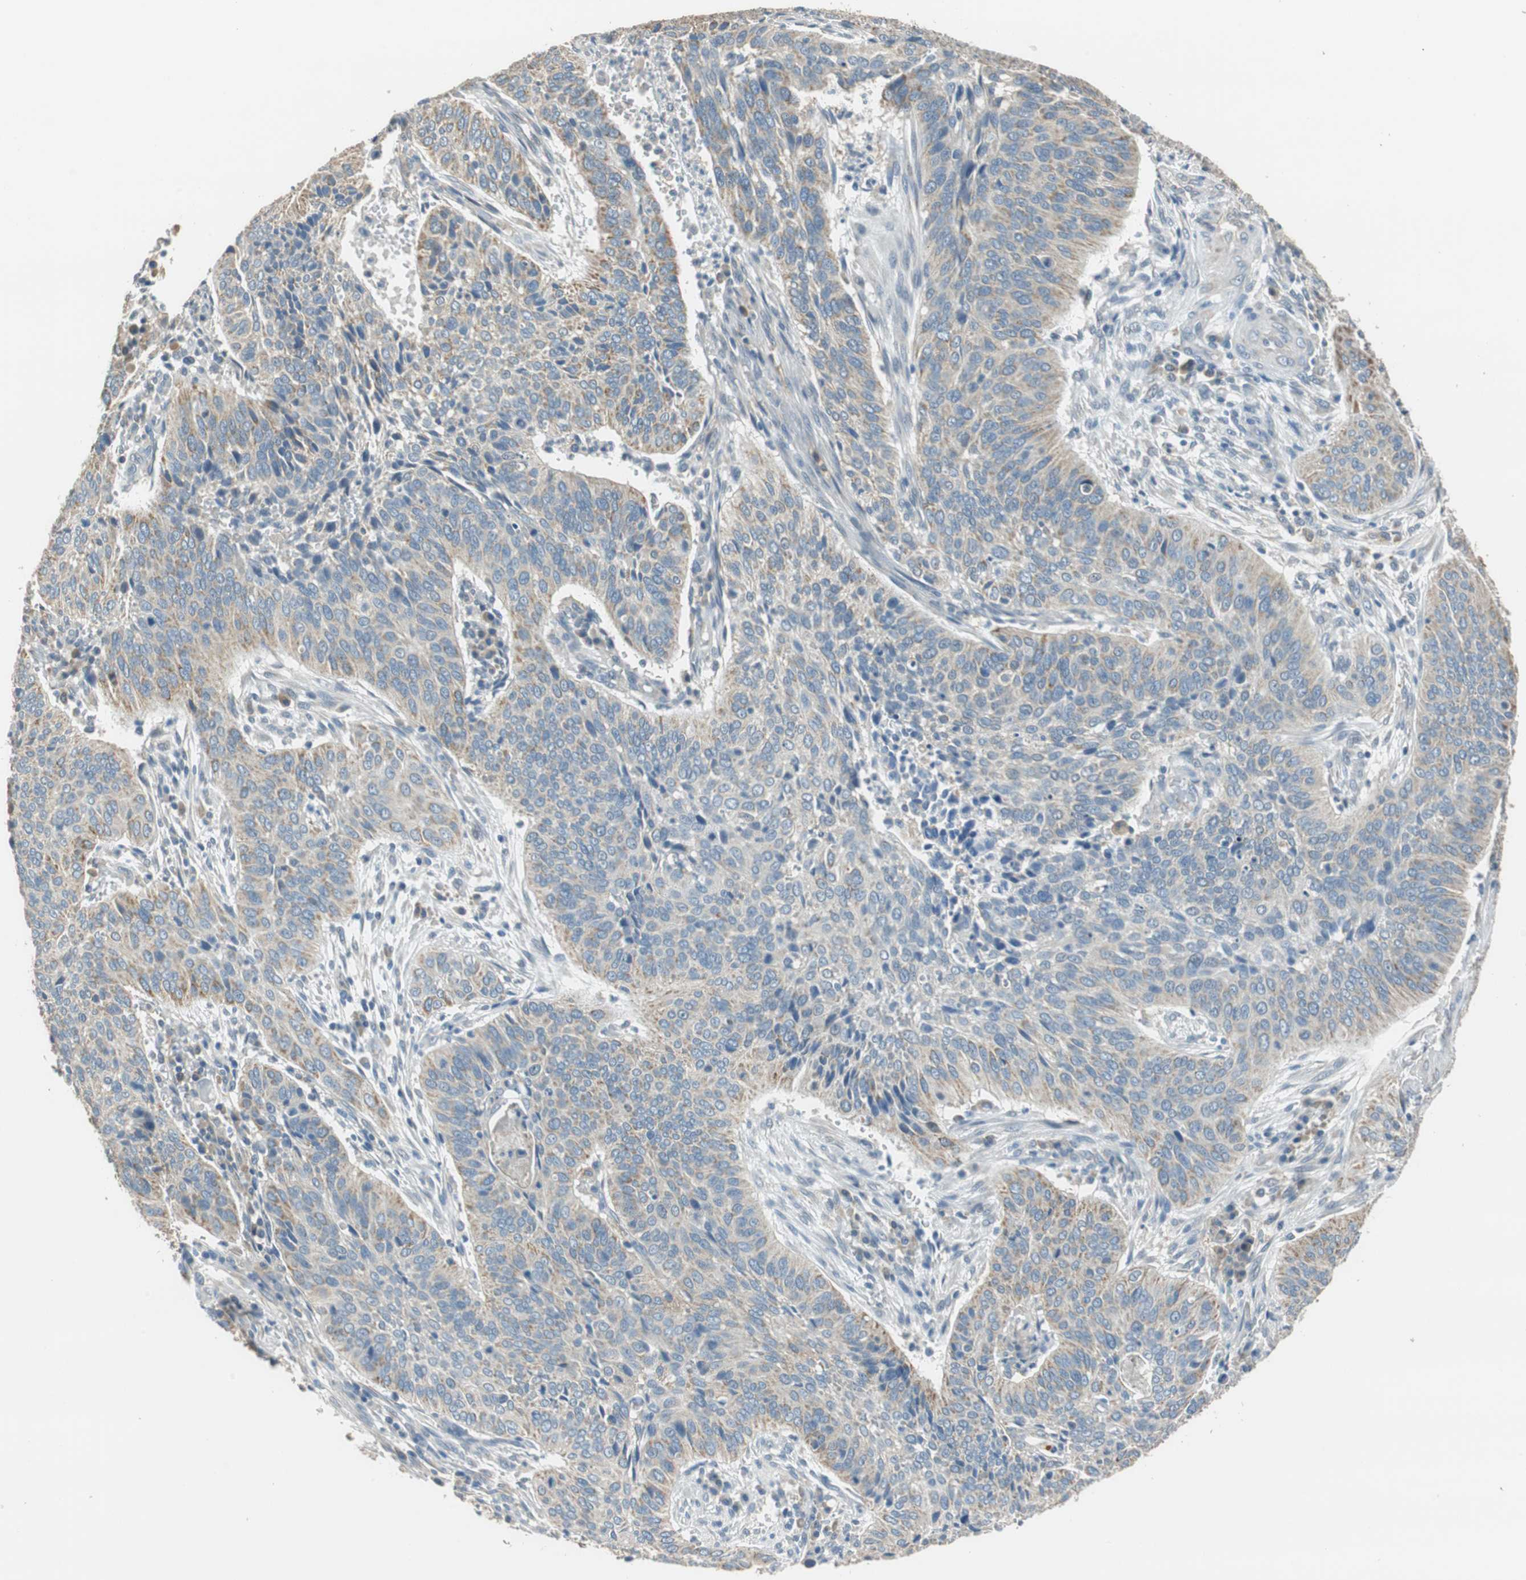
{"staining": {"intensity": "moderate", "quantity": "25%-75%", "location": "cytoplasmic/membranous"}, "tissue": "cervical cancer", "cell_type": "Tumor cells", "image_type": "cancer", "snomed": [{"axis": "morphology", "description": "Squamous cell carcinoma, NOS"}, {"axis": "topography", "description": "Cervix"}], "caption": "Protein staining exhibits moderate cytoplasmic/membranous expression in about 25%-75% of tumor cells in cervical cancer (squamous cell carcinoma).", "gene": "ALDH4A1", "patient": {"sex": "female", "age": 39}}